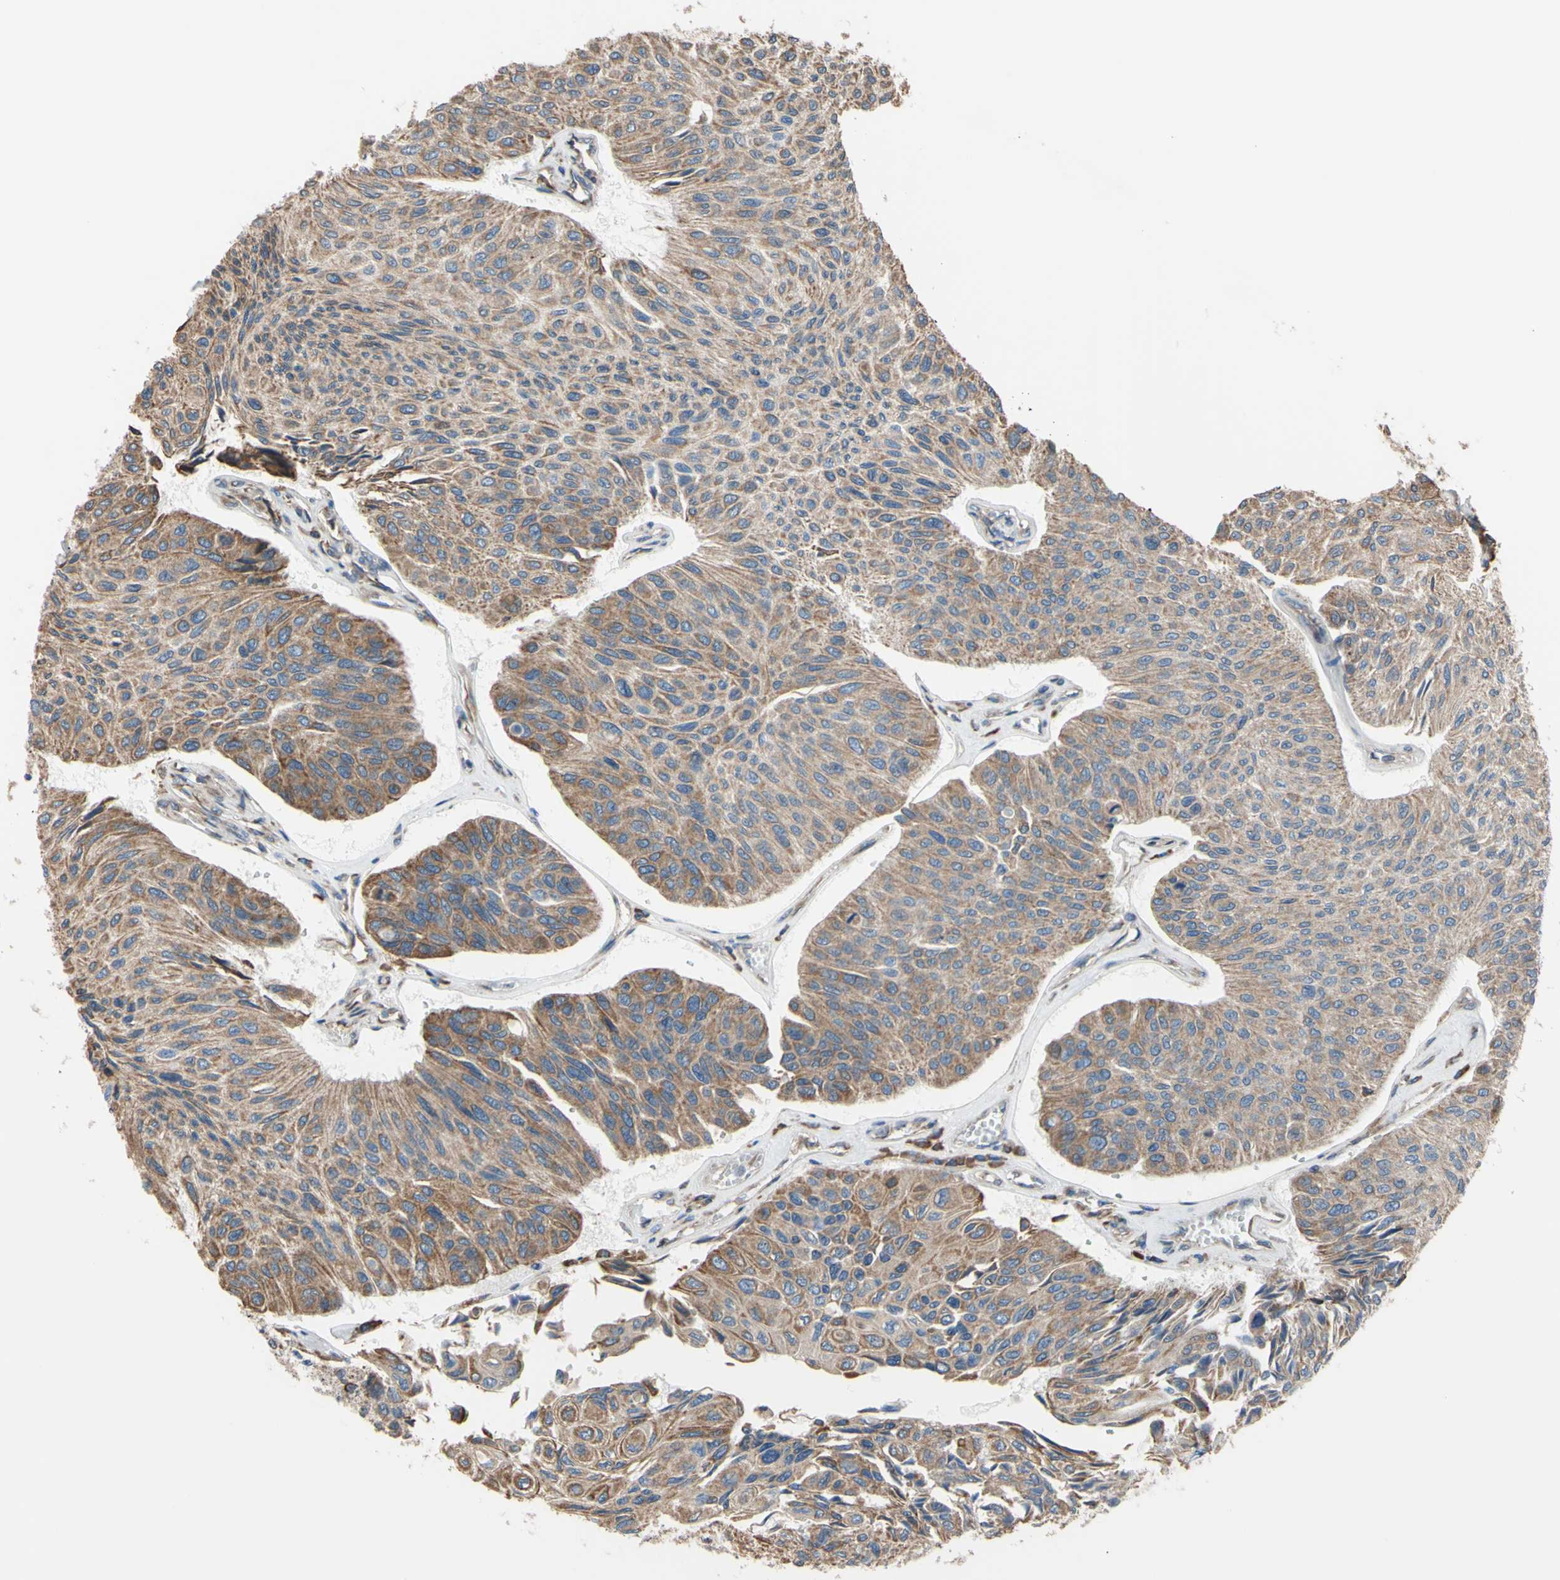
{"staining": {"intensity": "moderate", "quantity": ">75%", "location": "cytoplasmic/membranous"}, "tissue": "urothelial cancer", "cell_type": "Tumor cells", "image_type": "cancer", "snomed": [{"axis": "morphology", "description": "Urothelial carcinoma, High grade"}, {"axis": "topography", "description": "Urinary bladder"}], "caption": "The micrograph exhibits immunohistochemical staining of urothelial carcinoma (high-grade). There is moderate cytoplasmic/membranous staining is seen in approximately >75% of tumor cells. (DAB (3,3'-diaminobenzidine) IHC with brightfield microscopy, high magnification).", "gene": "BMF", "patient": {"sex": "male", "age": 66}}